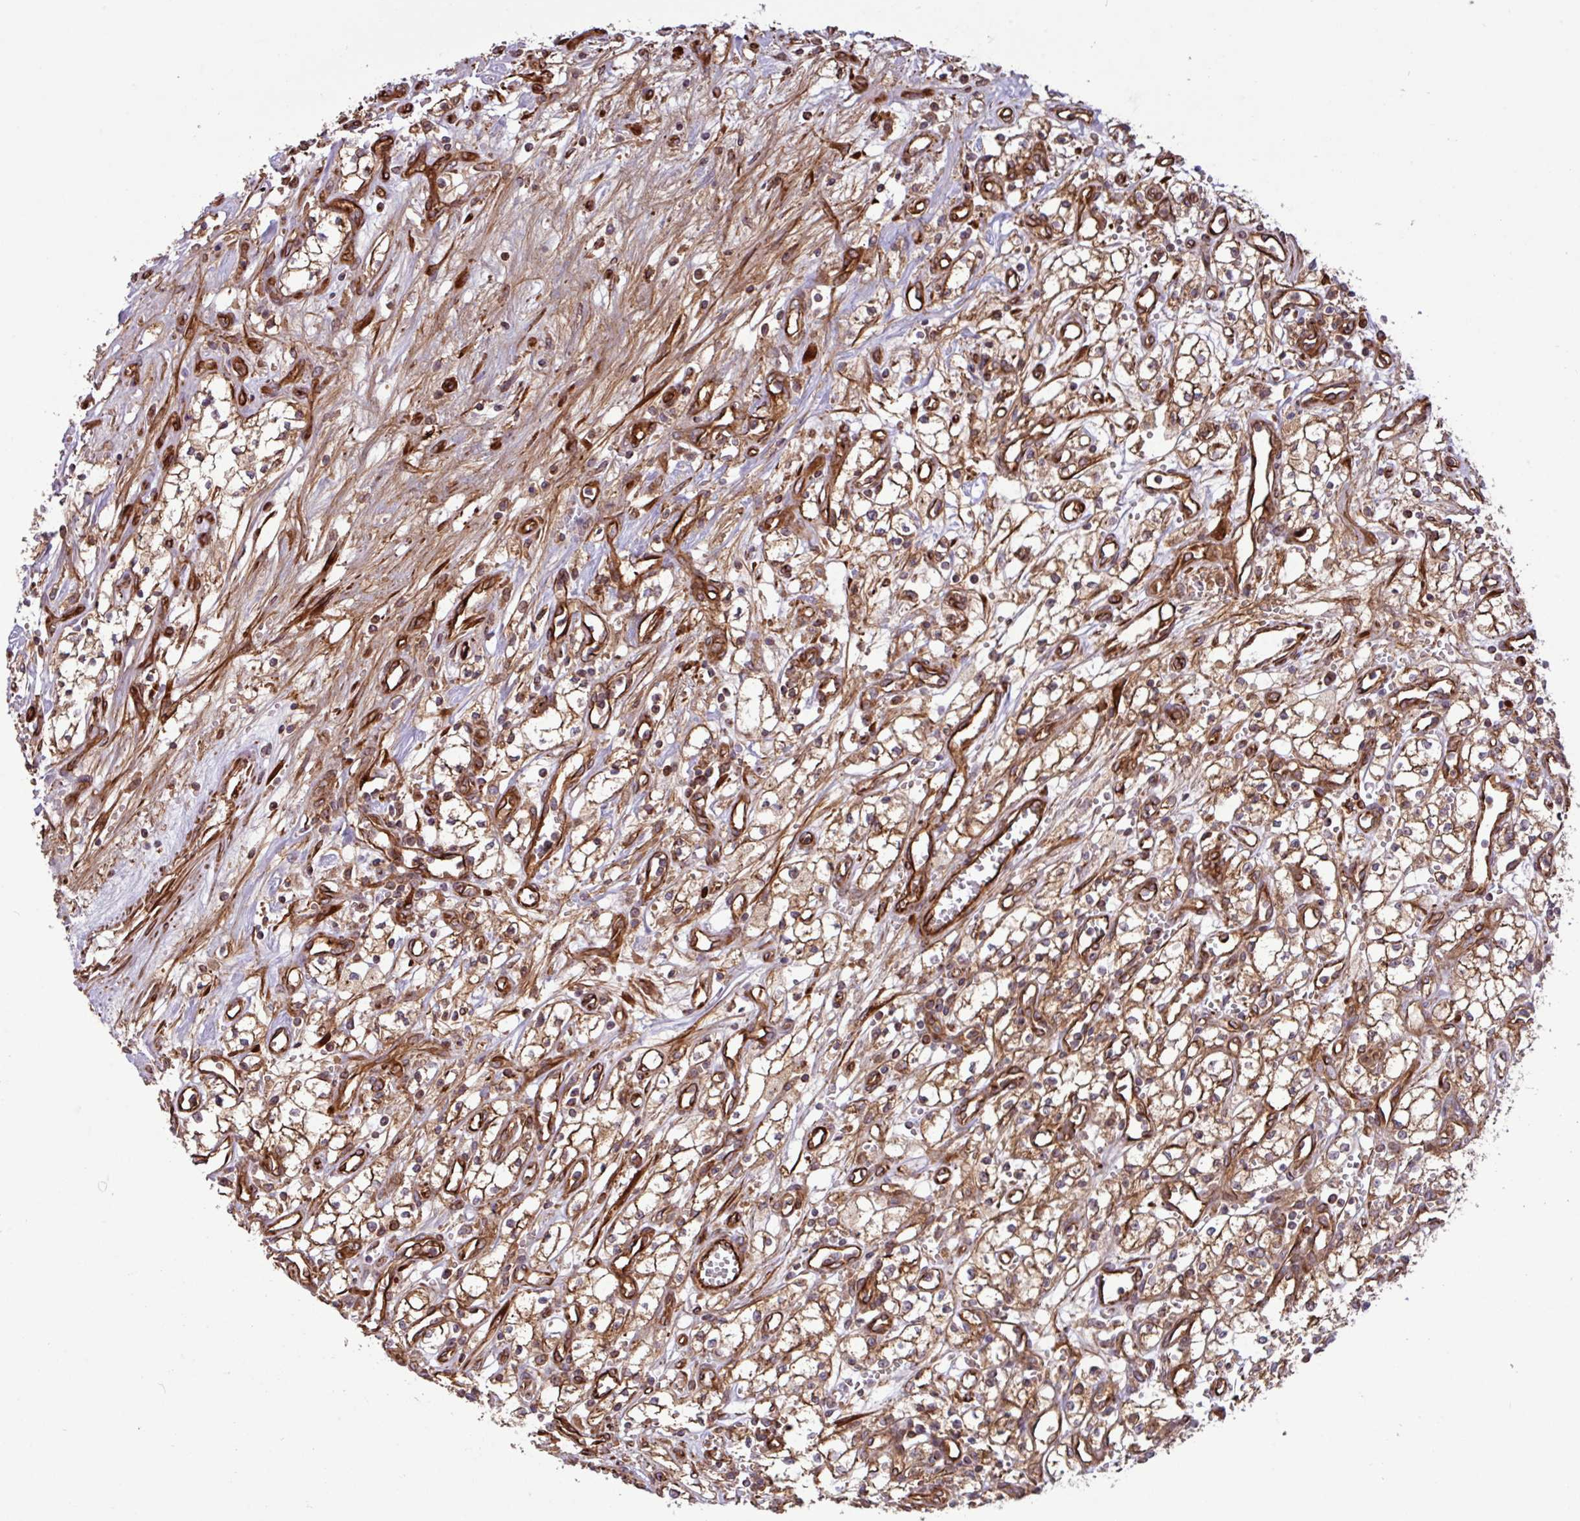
{"staining": {"intensity": "negative", "quantity": "none", "location": "none"}, "tissue": "renal cancer", "cell_type": "Tumor cells", "image_type": "cancer", "snomed": [{"axis": "morphology", "description": "Adenocarcinoma, NOS"}, {"axis": "topography", "description": "Kidney"}], "caption": "Immunohistochemical staining of human renal cancer (adenocarcinoma) demonstrates no significant staining in tumor cells.", "gene": "ZNF300", "patient": {"sex": "male", "age": 59}}